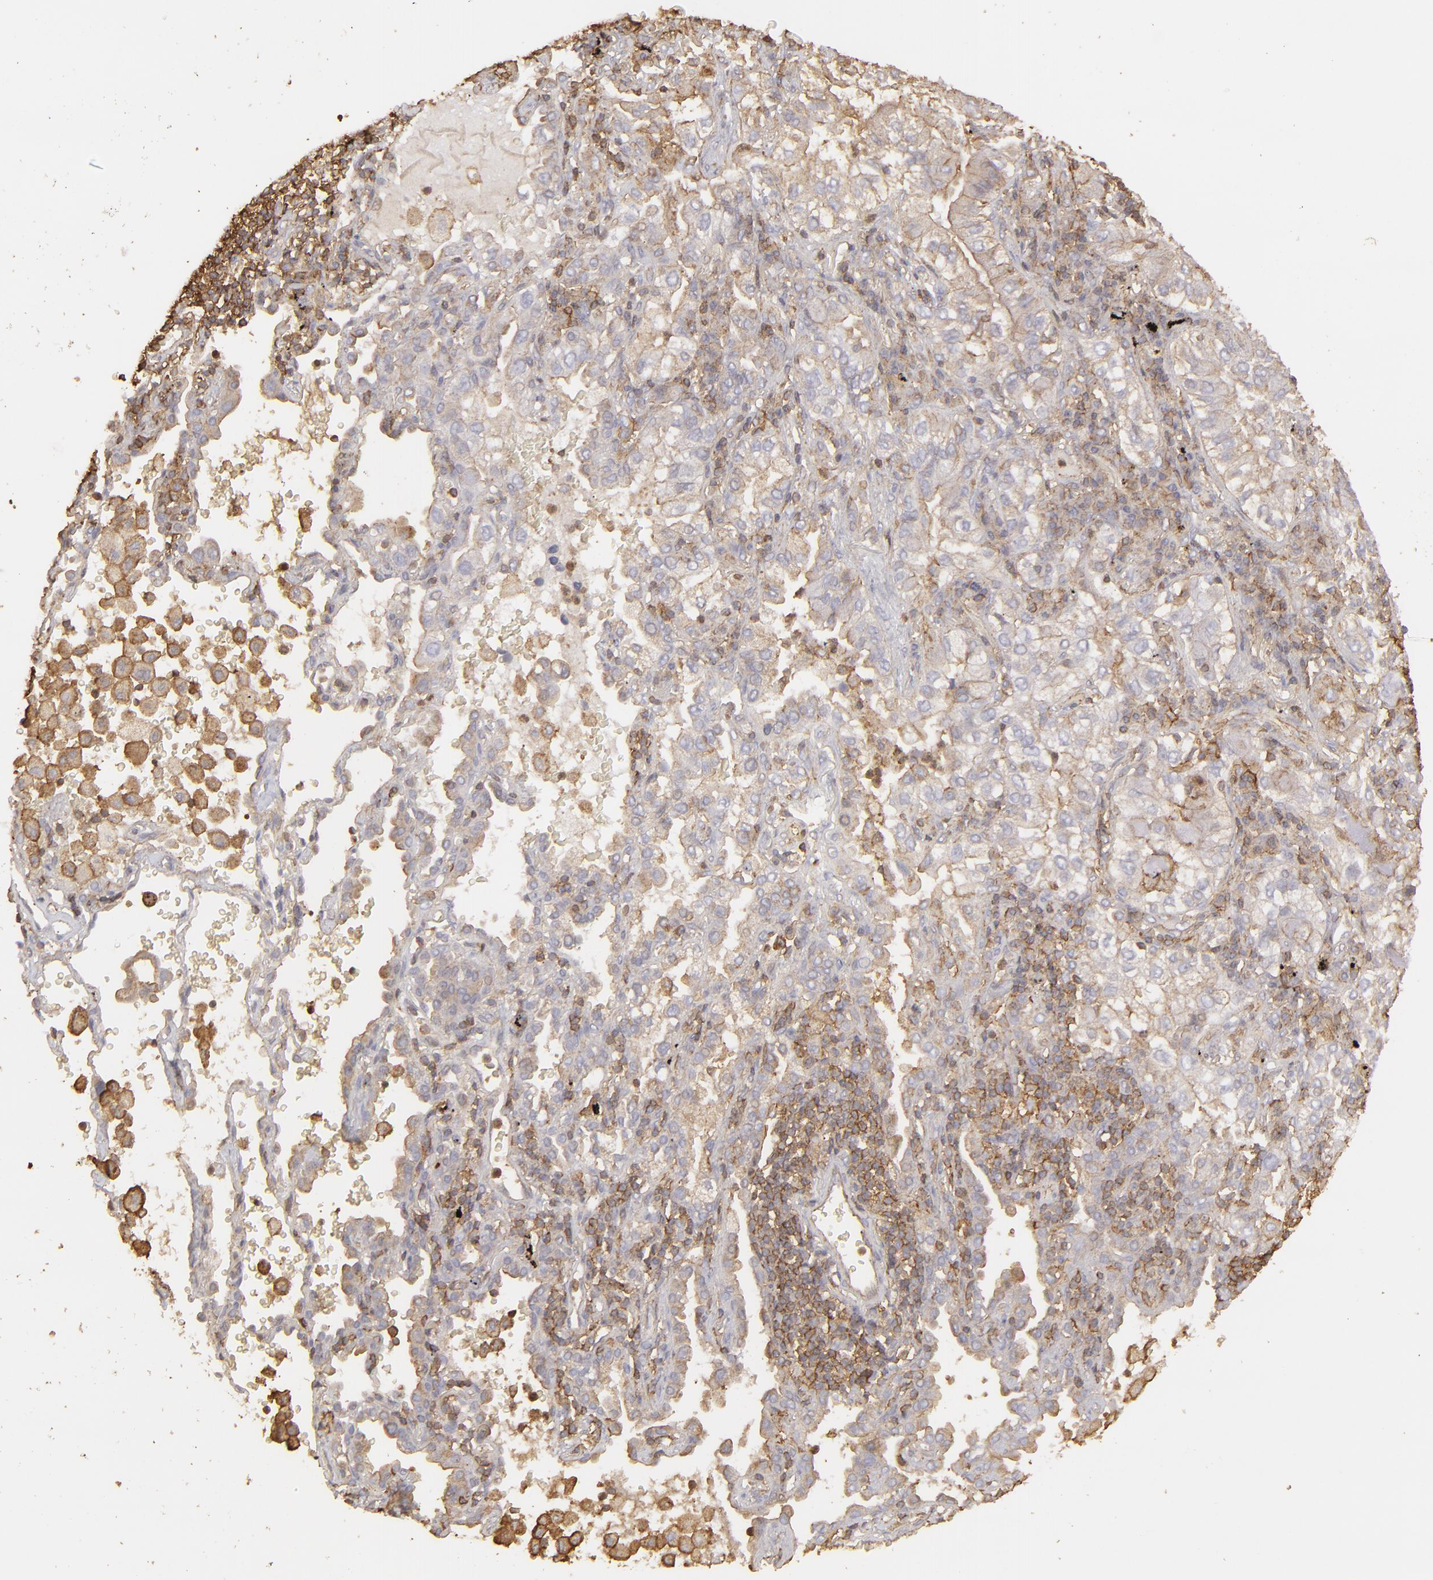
{"staining": {"intensity": "weak", "quantity": ">75%", "location": "cytoplasmic/membranous"}, "tissue": "lung cancer", "cell_type": "Tumor cells", "image_type": "cancer", "snomed": [{"axis": "morphology", "description": "Adenocarcinoma, NOS"}, {"axis": "topography", "description": "Lung"}], "caption": "Brown immunohistochemical staining in lung cancer (adenocarcinoma) displays weak cytoplasmic/membranous staining in approximately >75% of tumor cells. The protein of interest is shown in brown color, while the nuclei are stained blue.", "gene": "ACTB", "patient": {"sex": "female", "age": 50}}